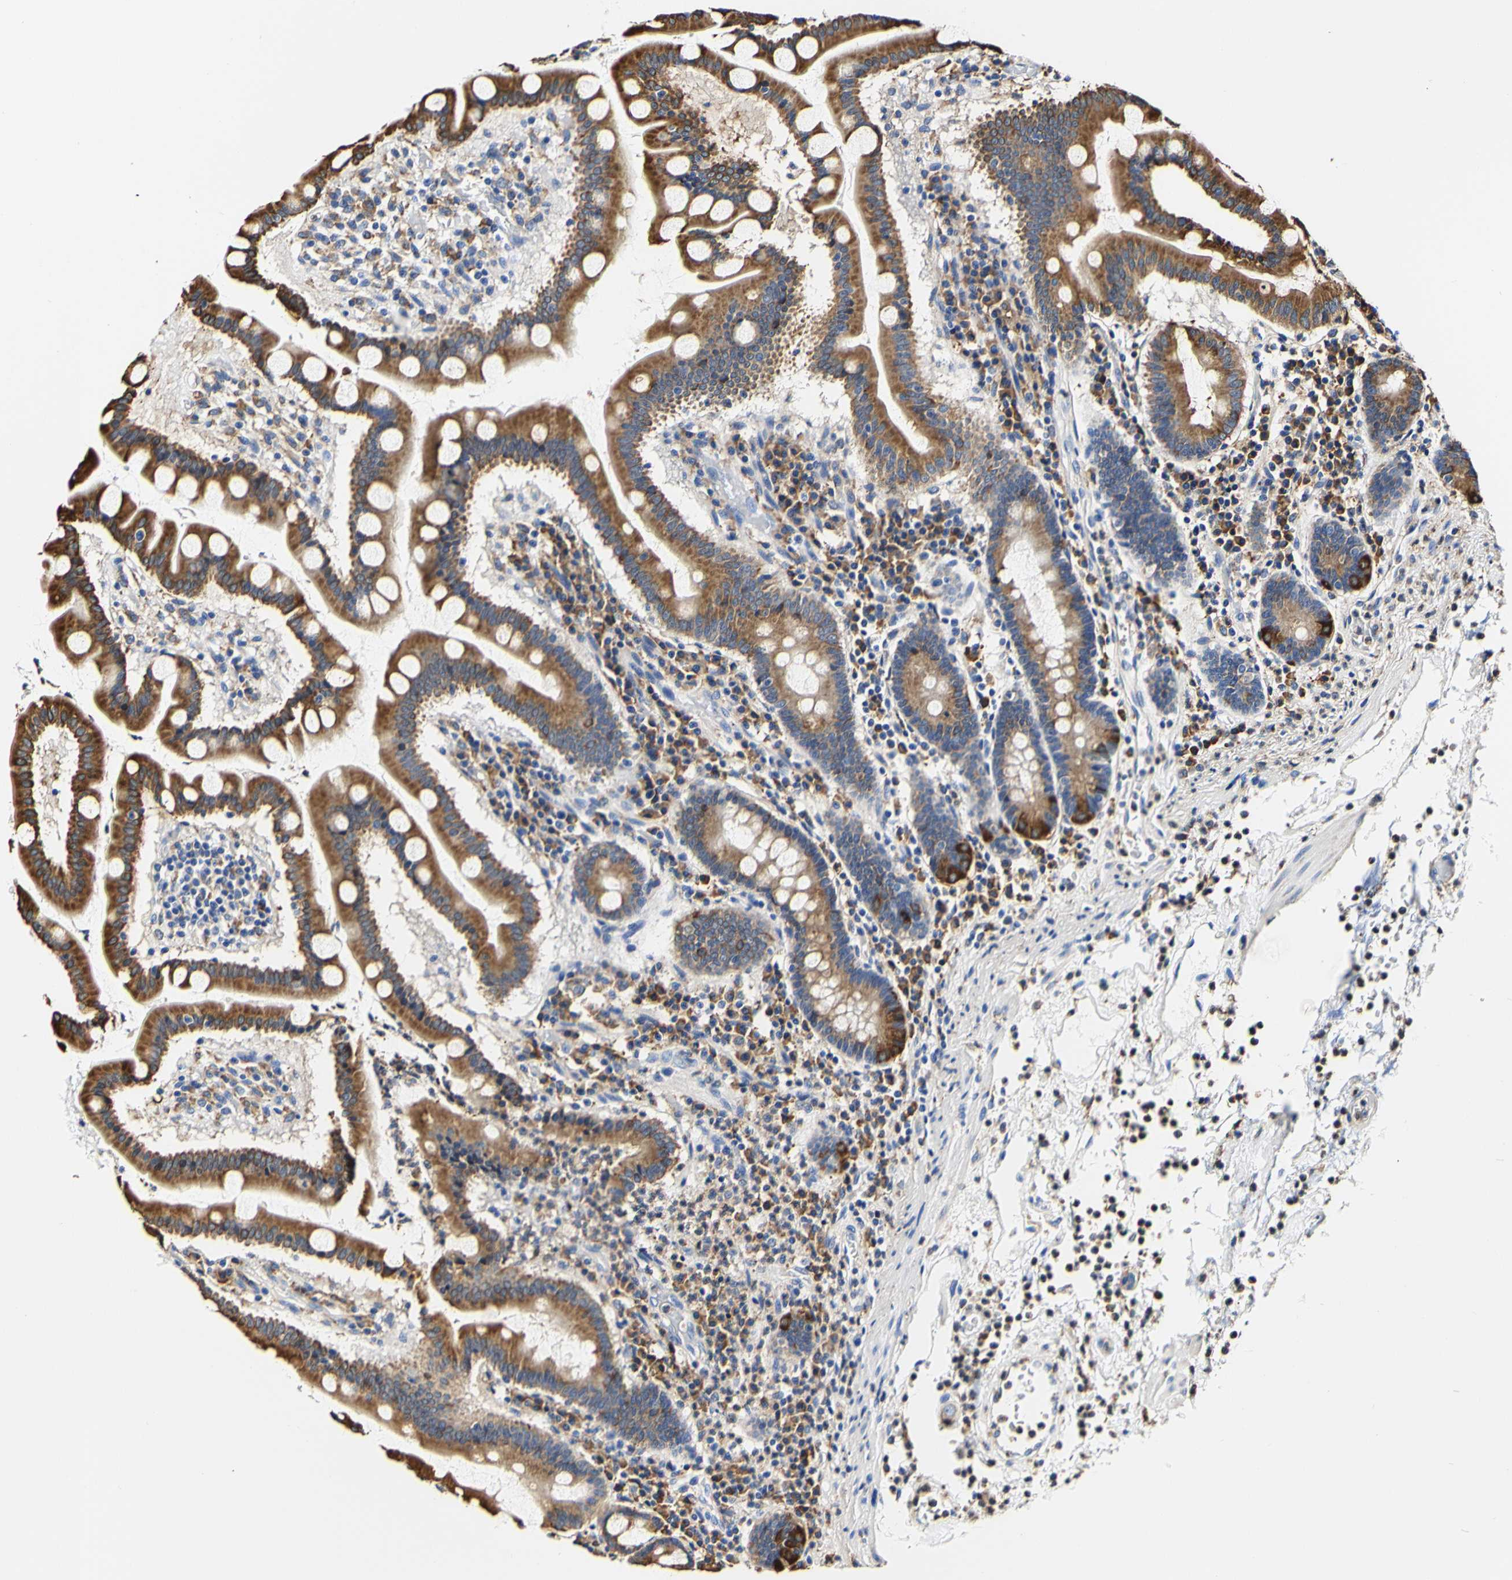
{"staining": {"intensity": "moderate", "quantity": ">75%", "location": "cytoplasmic/membranous"}, "tissue": "stomach", "cell_type": "Glandular cells", "image_type": "normal", "snomed": [{"axis": "morphology", "description": "Normal tissue, NOS"}, {"axis": "topography", "description": "Stomach, upper"}], "caption": "Immunohistochemical staining of normal human stomach displays moderate cytoplasmic/membranous protein staining in approximately >75% of glandular cells. (Brightfield microscopy of DAB IHC at high magnification).", "gene": "P4HB", "patient": {"sex": "male", "age": 68}}